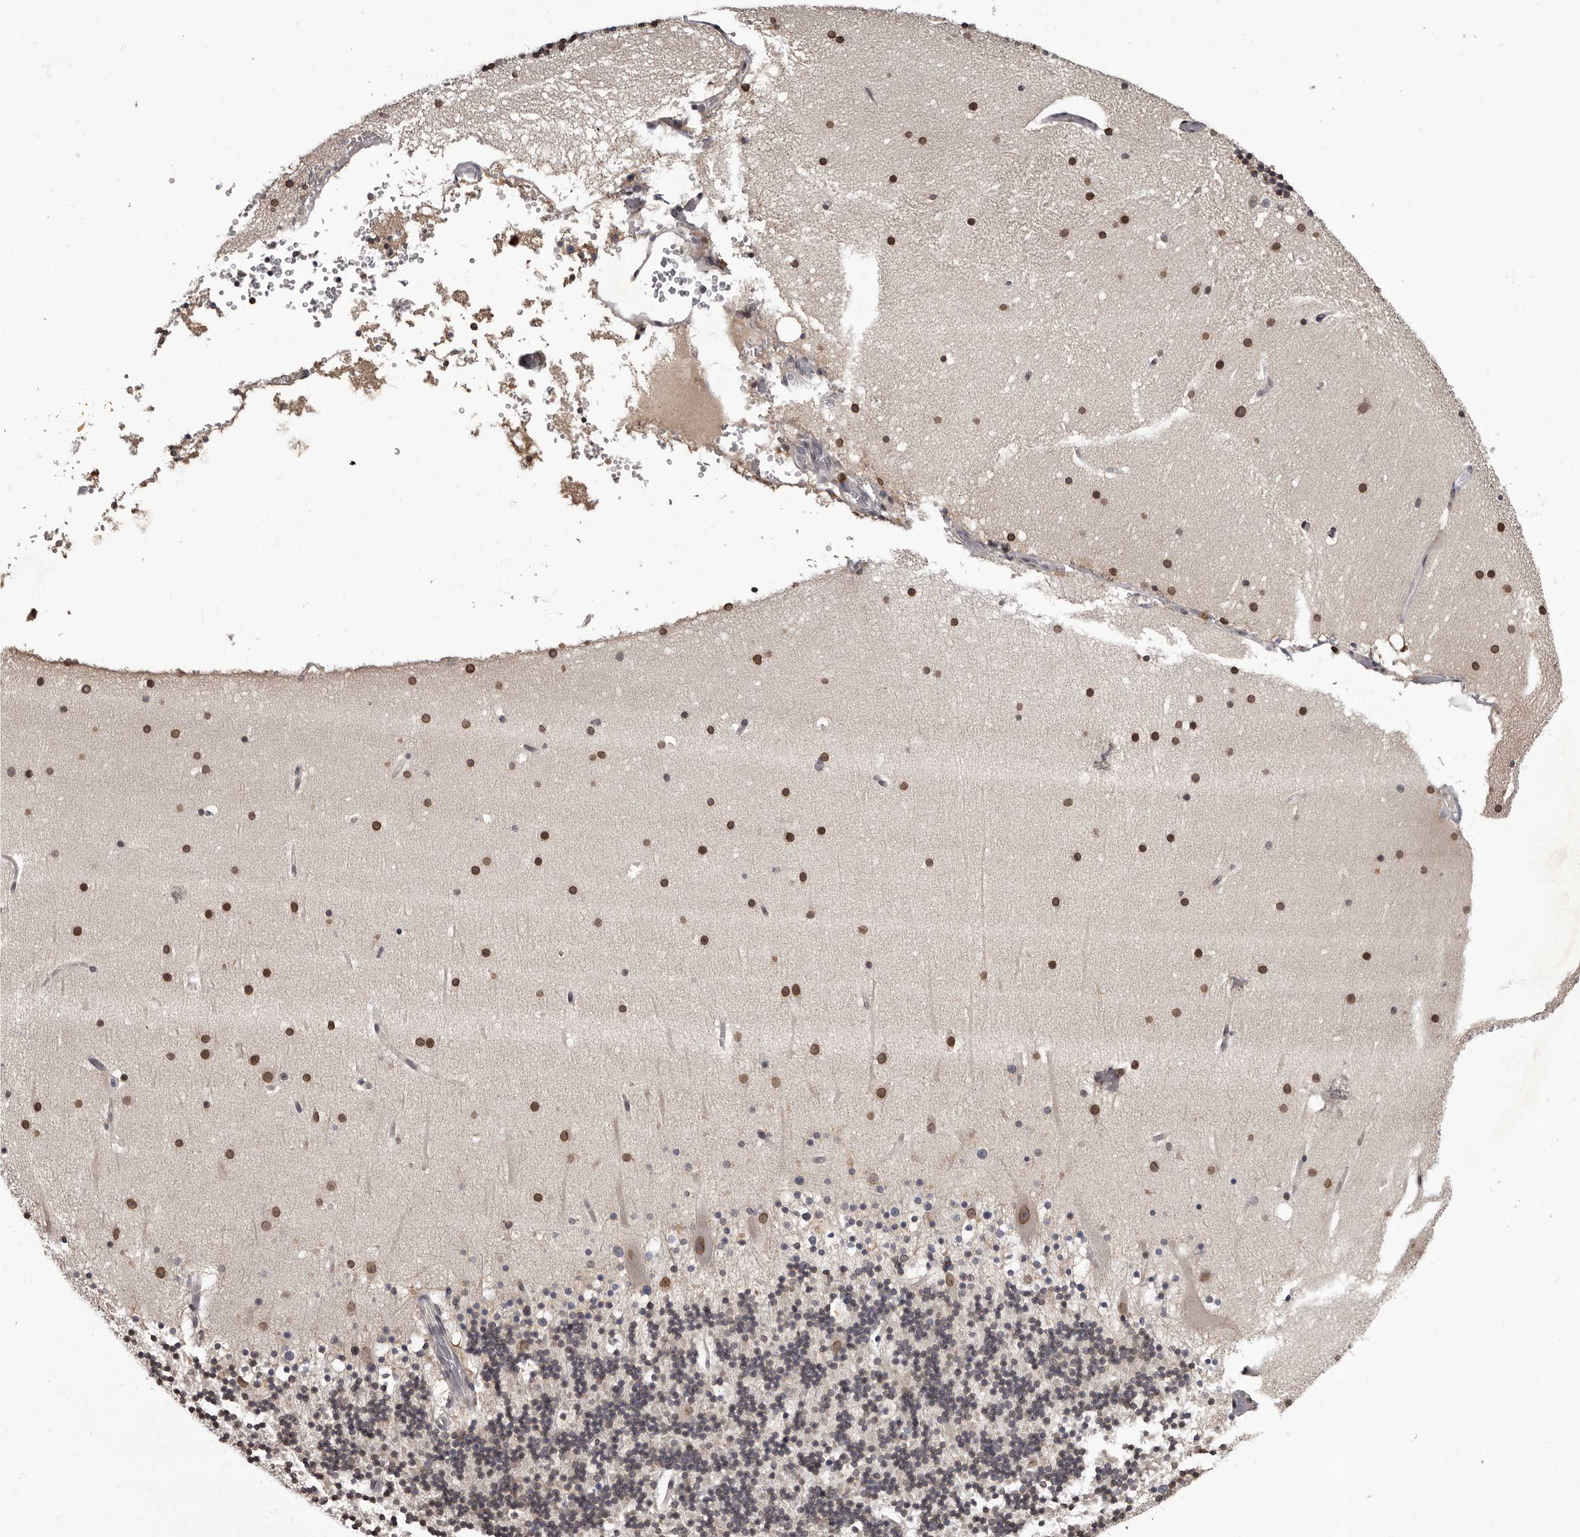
{"staining": {"intensity": "strong", "quantity": "25%-75%", "location": "cytoplasmic/membranous,nuclear"}, "tissue": "cerebellum", "cell_type": "Cells in granular layer", "image_type": "normal", "snomed": [{"axis": "morphology", "description": "Normal tissue, NOS"}, {"axis": "topography", "description": "Cerebellum"}], "caption": "Immunohistochemical staining of benign human cerebellum shows 25%-75% levels of strong cytoplasmic/membranous,nuclear protein positivity in about 25%-75% of cells in granular layer.", "gene": "C1orf50", "patient": {"sex": "male", "age": 57}}